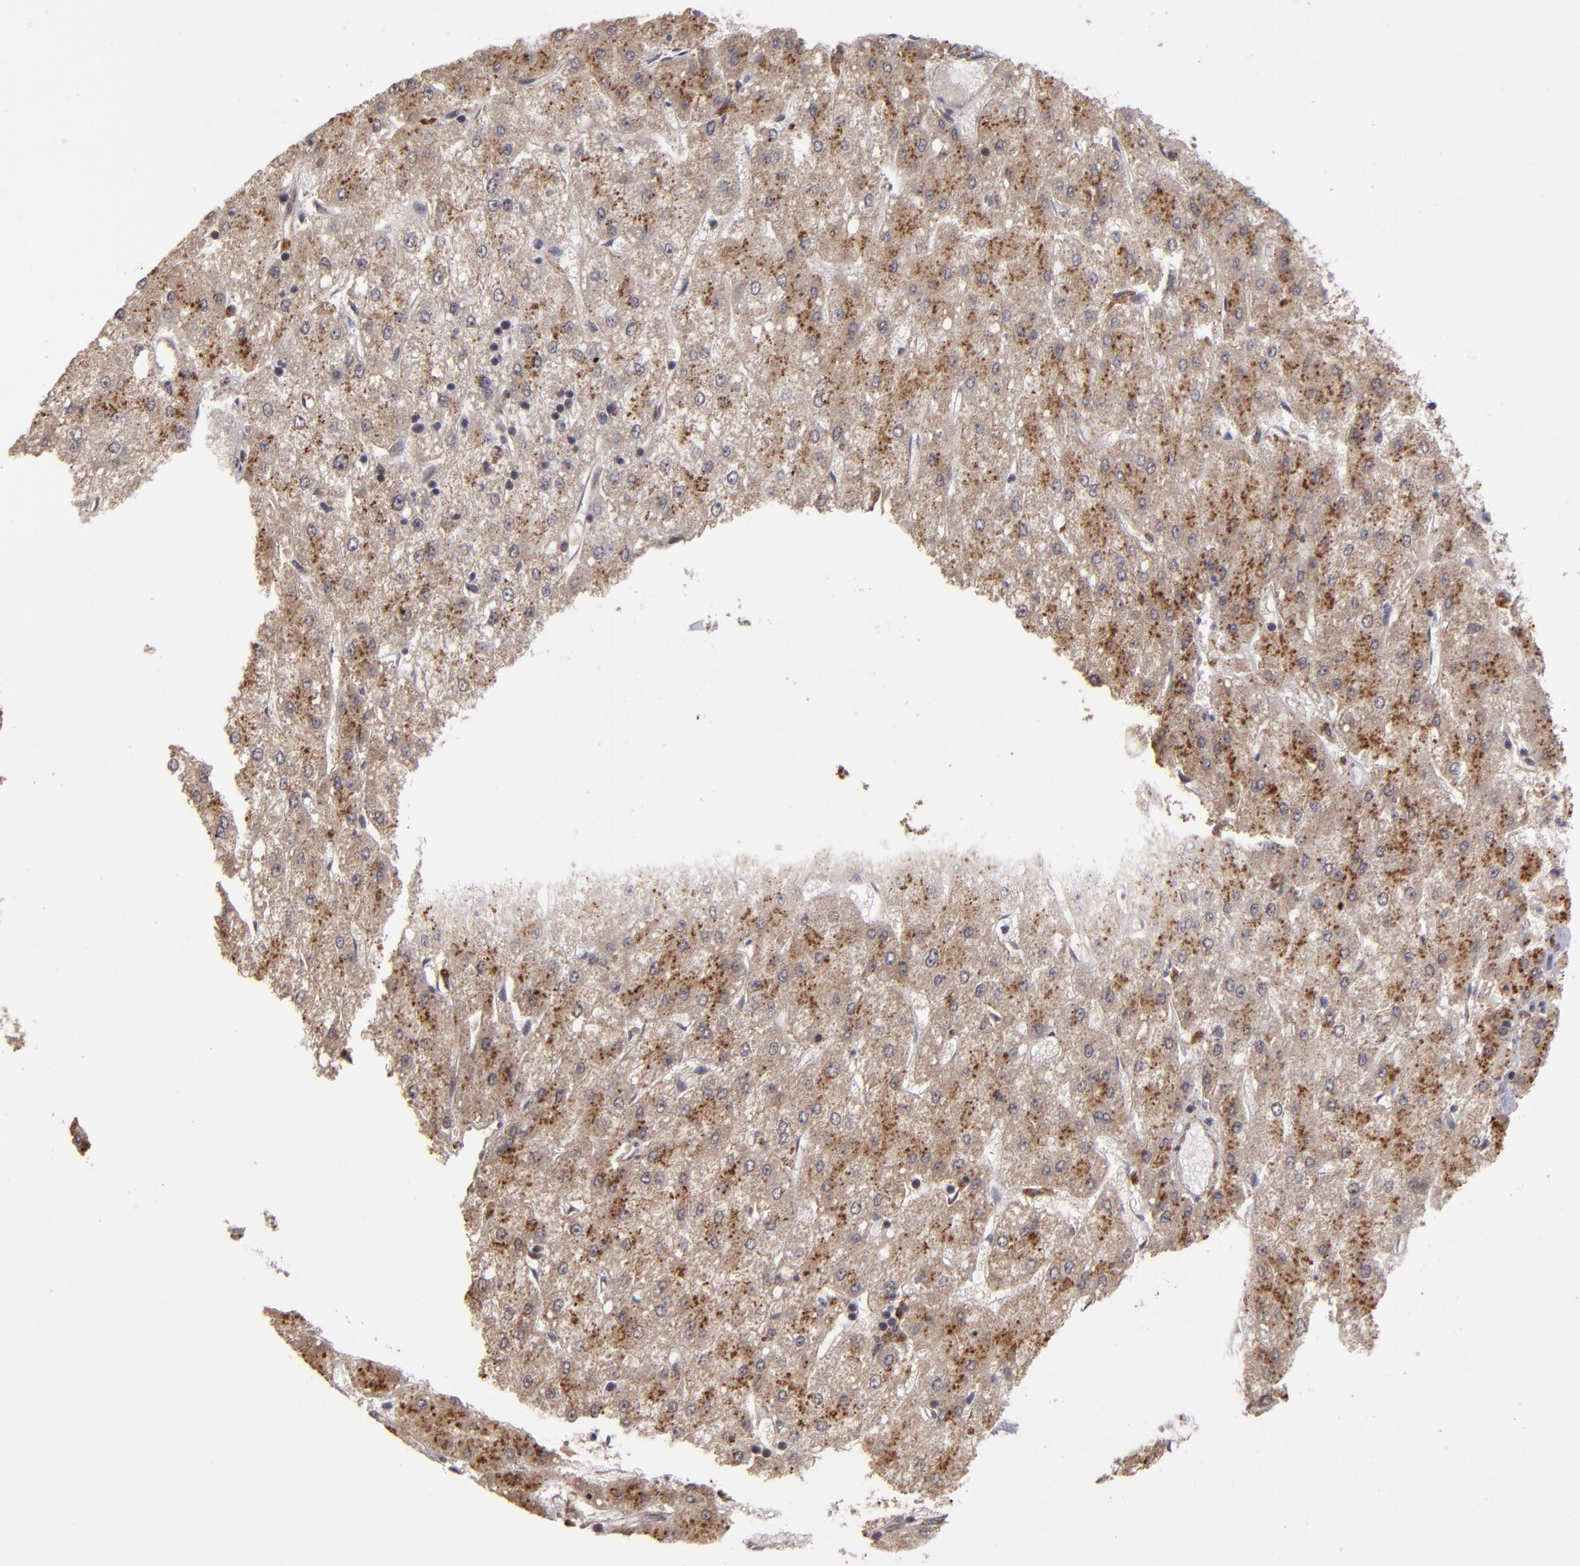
{"staining": {"intensity": "moderate", "quantity": ">75%", "location": "cytoplasmic/membranous"}, "tissue": "liver cancer", "cell_type": "Tumor cells", "image_type": "cancer", "snomed": [{"axis": "morphology", "description": "Carcinoma, Hepatocellular, NOS"}, {"axis": "topography", "description": "Liver"}], "caption": "Protein expression analysis of human liver cancer (hepatocellular carcinoma) reveals moderate cytoplasmic/membranous positivity in about >75% of tumor cells. (IHC, brightfield microscopy, high magnification).", "gene": "SIPA1L1", "patient": {"sex": "female", "age": 52}}